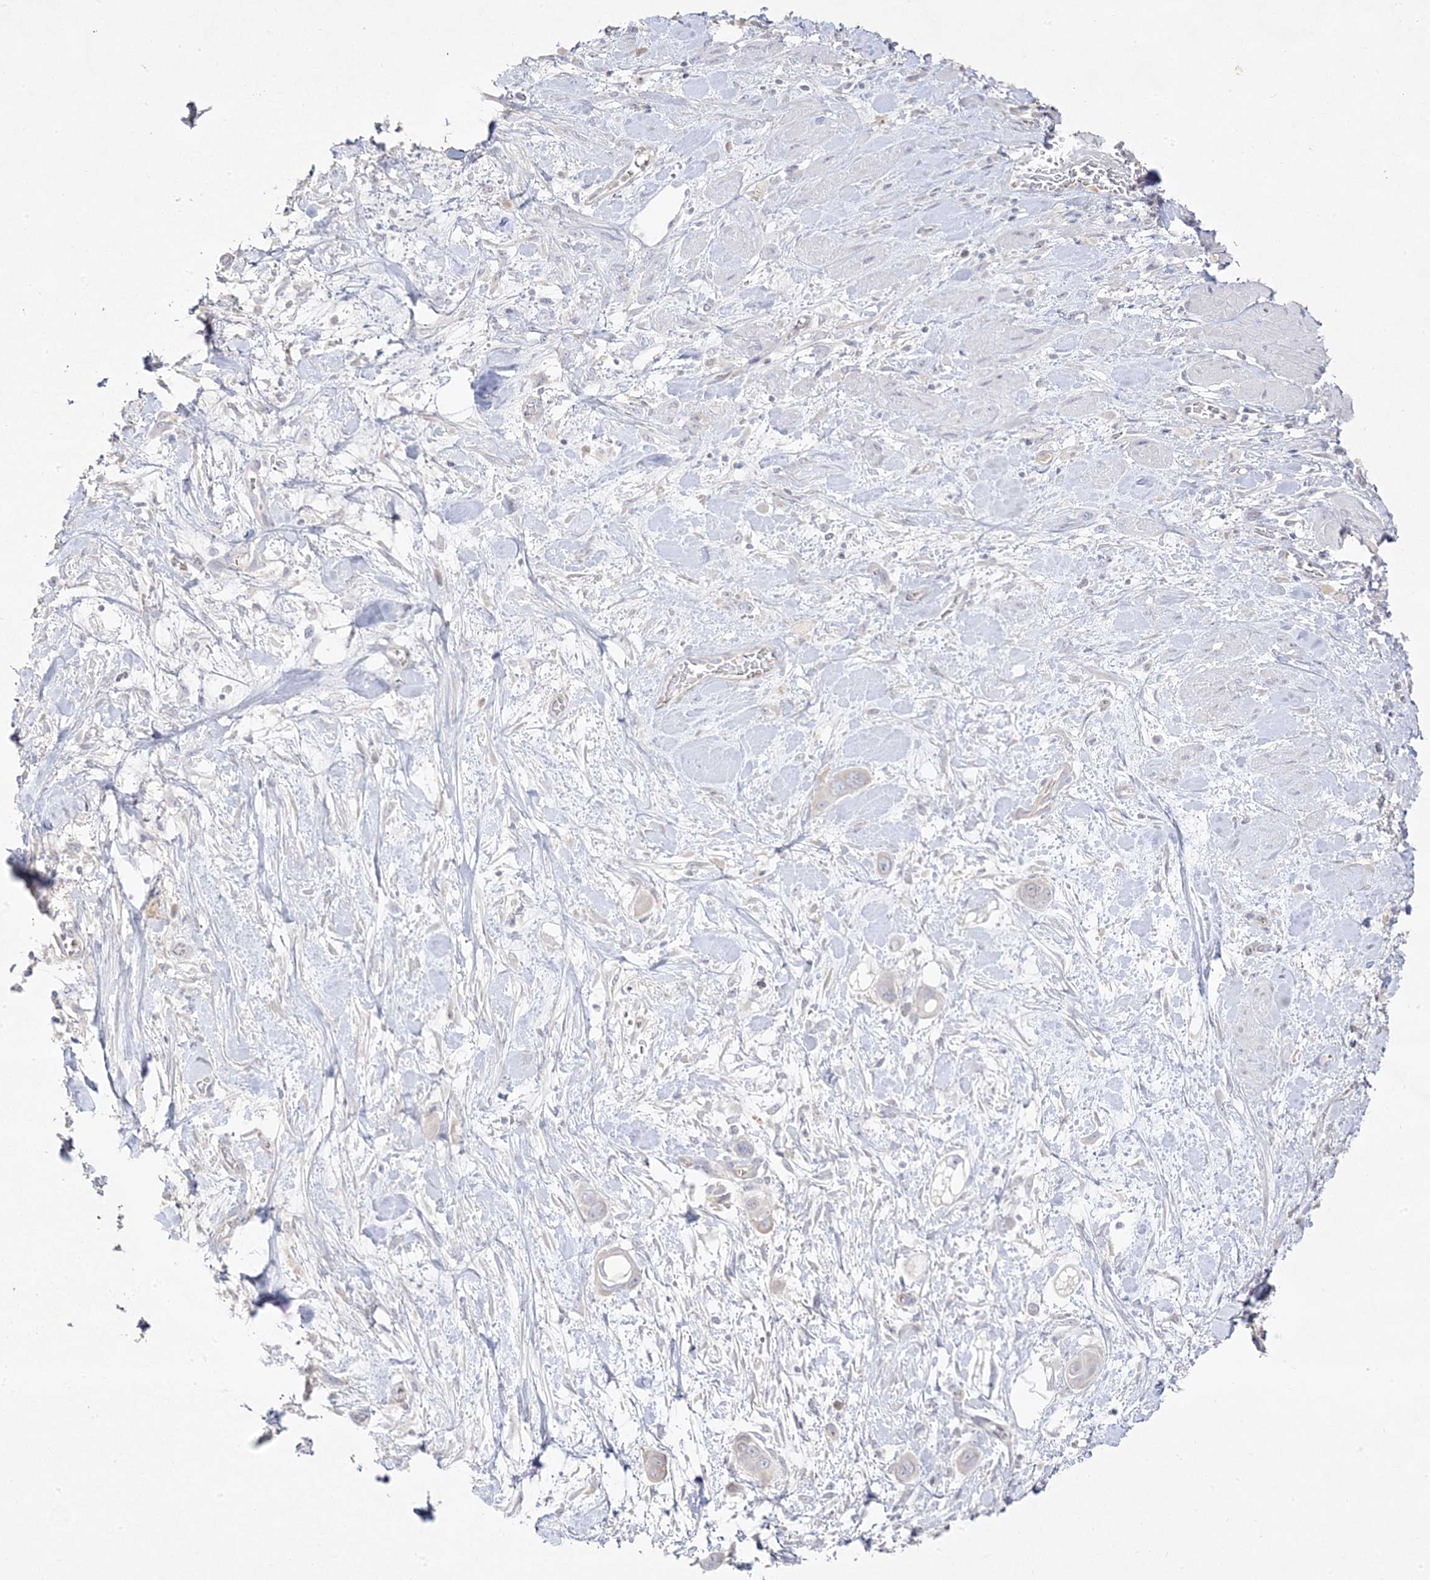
{"staining": {"intensity": "negative", "quantity": "none", "location": "none"}, "tissue": "pancreatic cancer", "cell_type": "Tumor cells", "image_type": "cancer", "snomed": [{"axis": "morphology", "description": "Adenocarcinoma, NOS"}, {"axis": "topography", "description": "Pancreas"}], "caption": "A high-resolution image shows immunohistochemistry staining of pancreatic cancer, which exhibits no significant positivity in tumor cells. (DAB (3,3'-diaminobenzidine) immunohistochemistry with hematoxylin counter stain).", "gene": "TRANK1", "patient": {"sex": "male", "age": 68}}